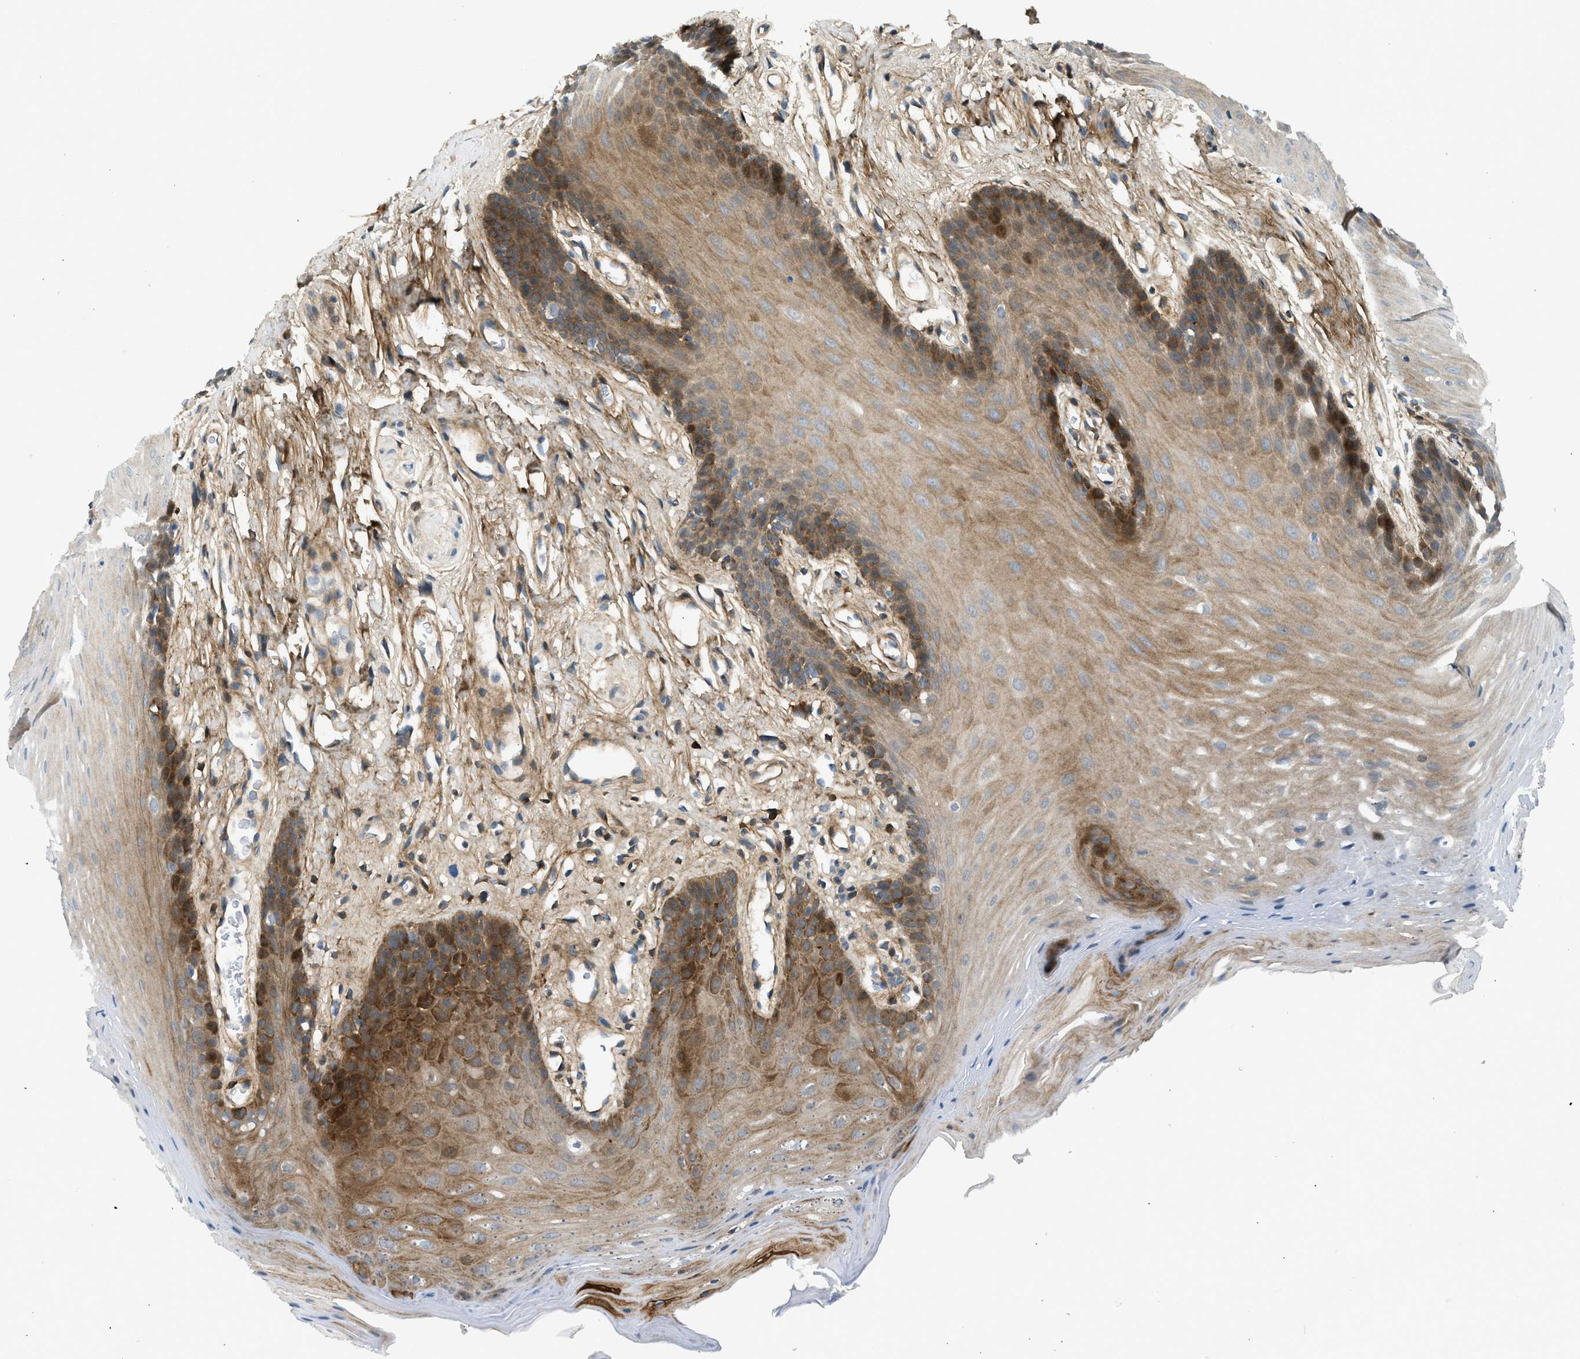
{"staining": {"intensity": "moderate", "quantity": "25%-75%", "location": "cytoplasmic/membranous"}, "tissue": "oral mucosa", "cell_type": "Squamous epithelial cells", "image_type": "normal", "snomed": [{"axis": "morphology", "description": "Normal tissue, NOS"}, {"axis": "morphology", "description": "Squamous cell carcinoma, NOS"}, {"axis": "topography", "description": "Oral tissue"}, {"axis": "topography", "description": "Head-Neck"}], "caption": "Squamous epithelial cells exhibit medium levels of moderate cytoplasmic/membranous expression in approximately 25%-75% of cells in normal human oral mucosa.", "gene": "EDNRA", "patient": {"sex": "male", "age": 71}}